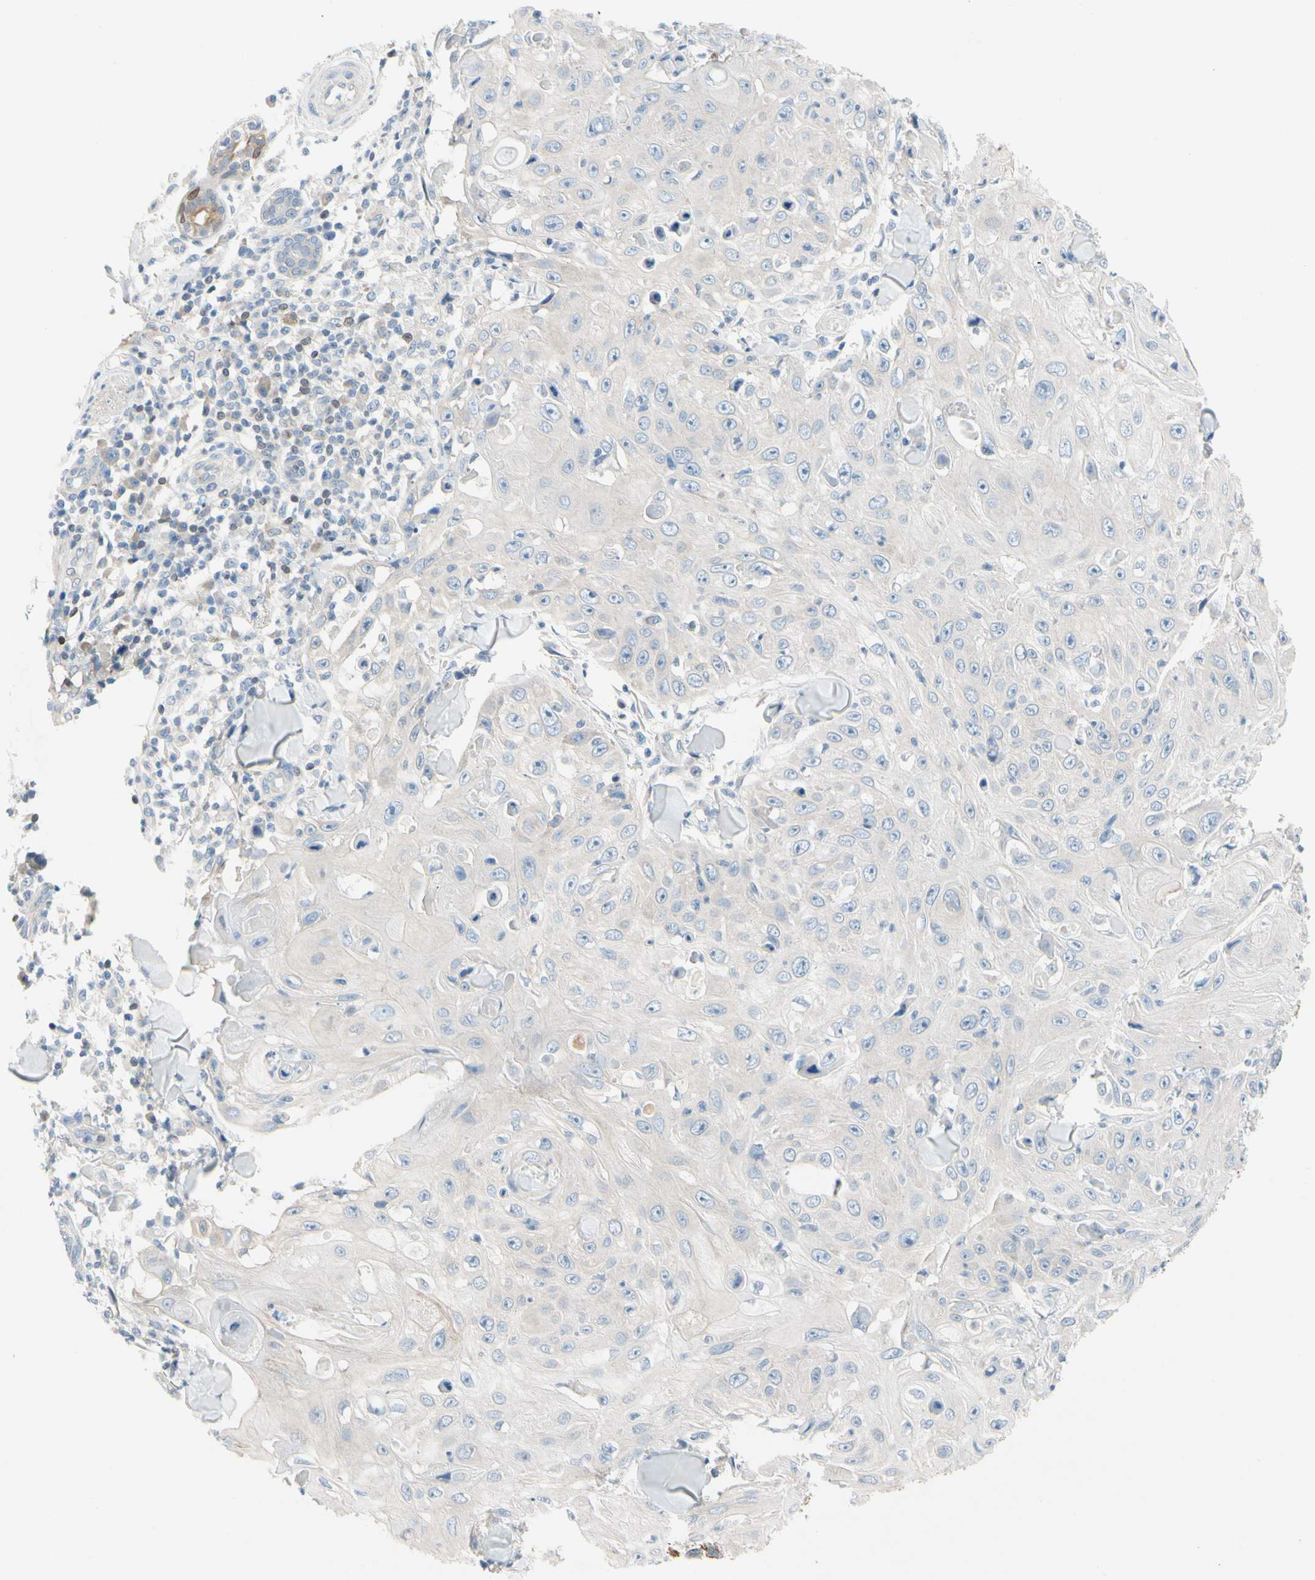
{"staining": {"intensity": "negative", "quantity": "none", "location": "none"}, "tissue": "skin cancer", "cell_type": "Tumor cells", "image_type": "cancer", "snomed": [{"axis": "morphology", "description": "Squamous cell carcinoma, NOS"}, {"axis": "topography", "description": "Skin"}], "caption": "The micrograph displays no staining of tumor cells in squamous cell carcinoma (skin).", "gene": "ZNF132", "patient": {"sex": "male", "age": 86}}